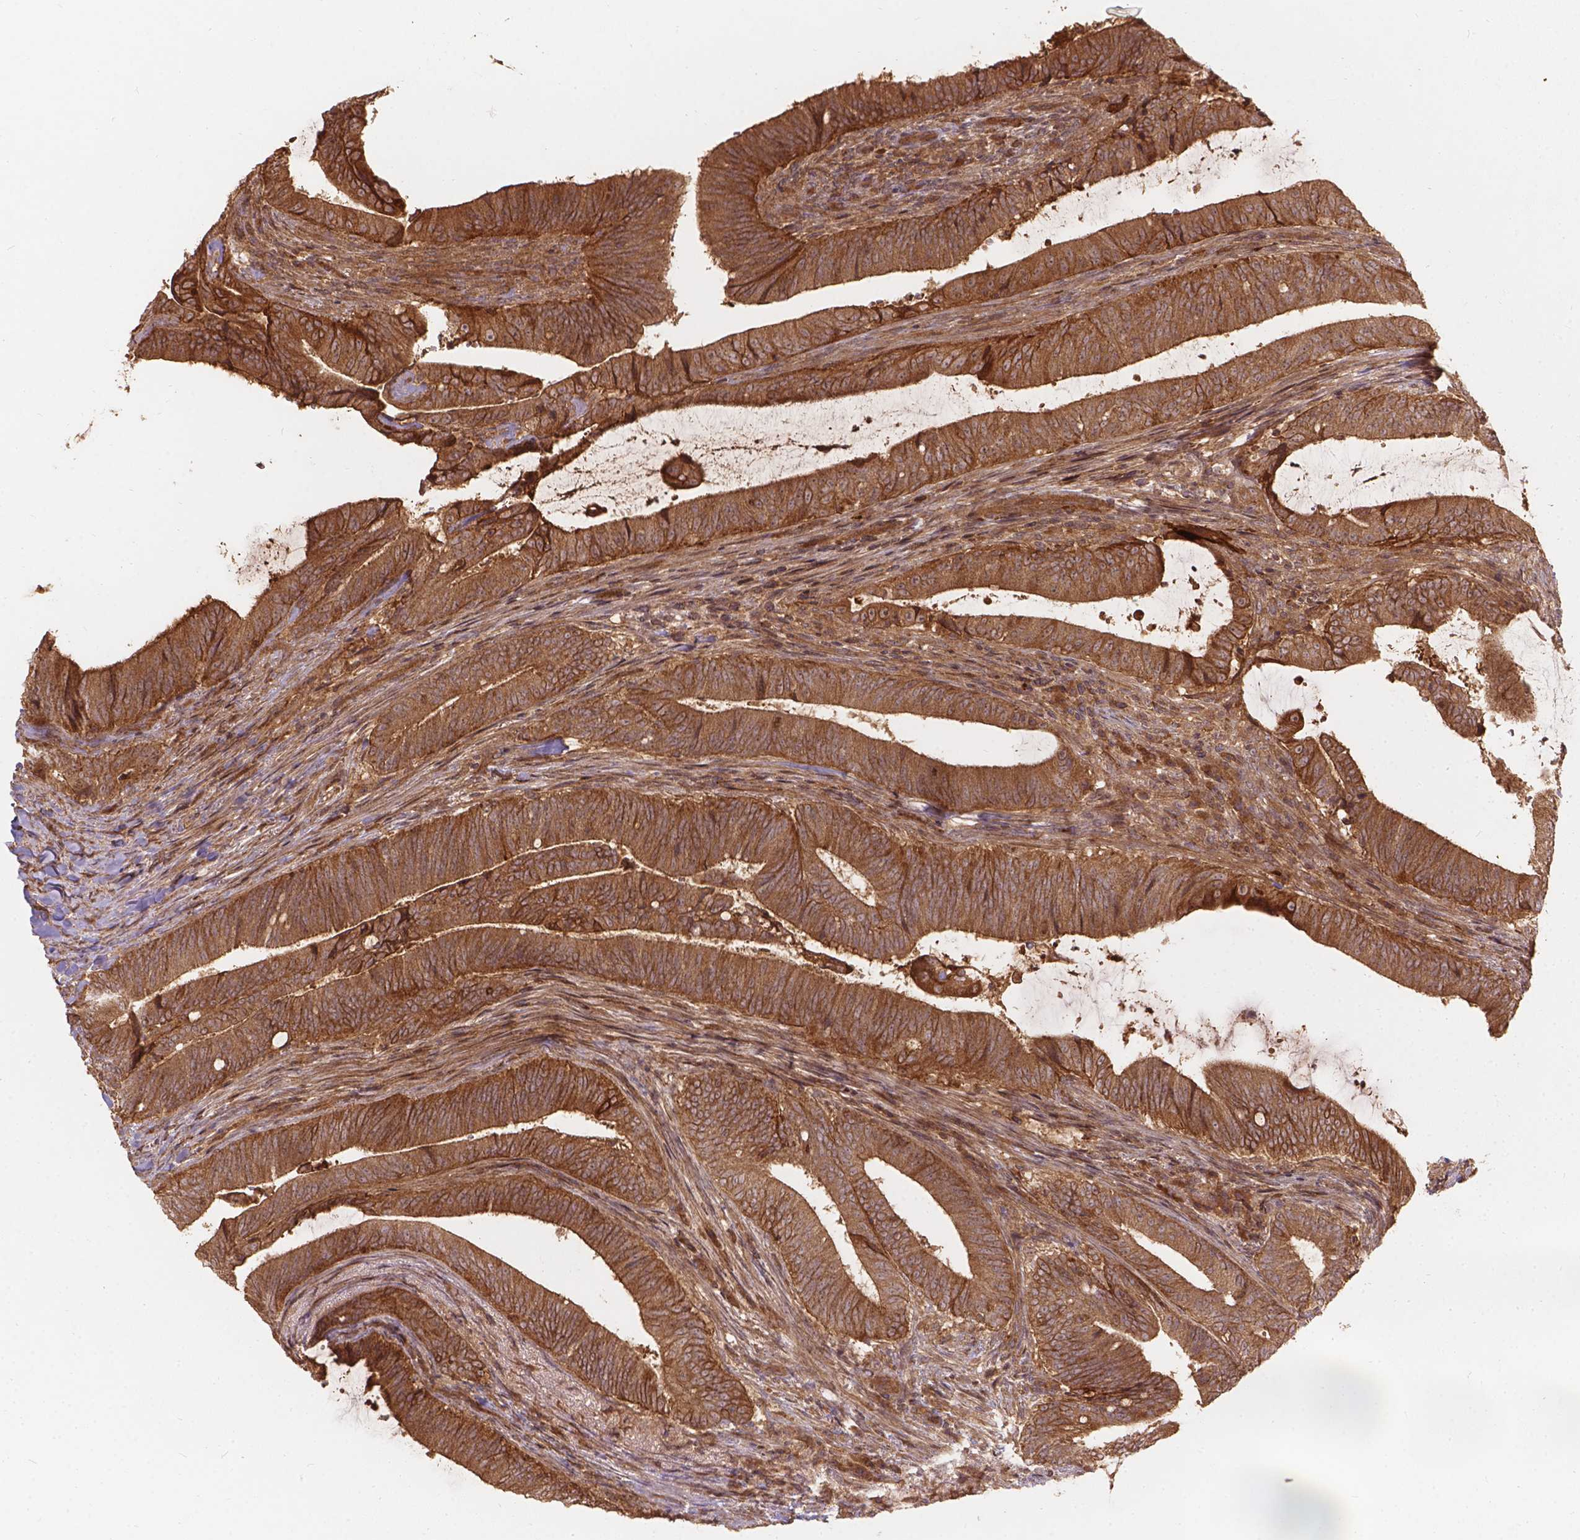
{"staining": {"intensity": "moderate", "quantity": ">75%", "location": "cytoplasmic/membranous"}, "tissue": "colorectal cancer", "cell_type": "Tumor cells", "image_type": "cancer", "snomed": [{"axis": "morphology", "description": "Adenocarcinoma, NOS"}, {"axis": "topography", "description": "Colon"}], "caption": "Immunohistochemistry (IHC) histopathology image of colorectal cancer stained for a protein (brown), which displays medium levels of moderate cytoplasmic/membranous positivity in approximately >75% of tumor cells.", "gene": "XPR1", "patient": {"sex": "female", "age": 43}}